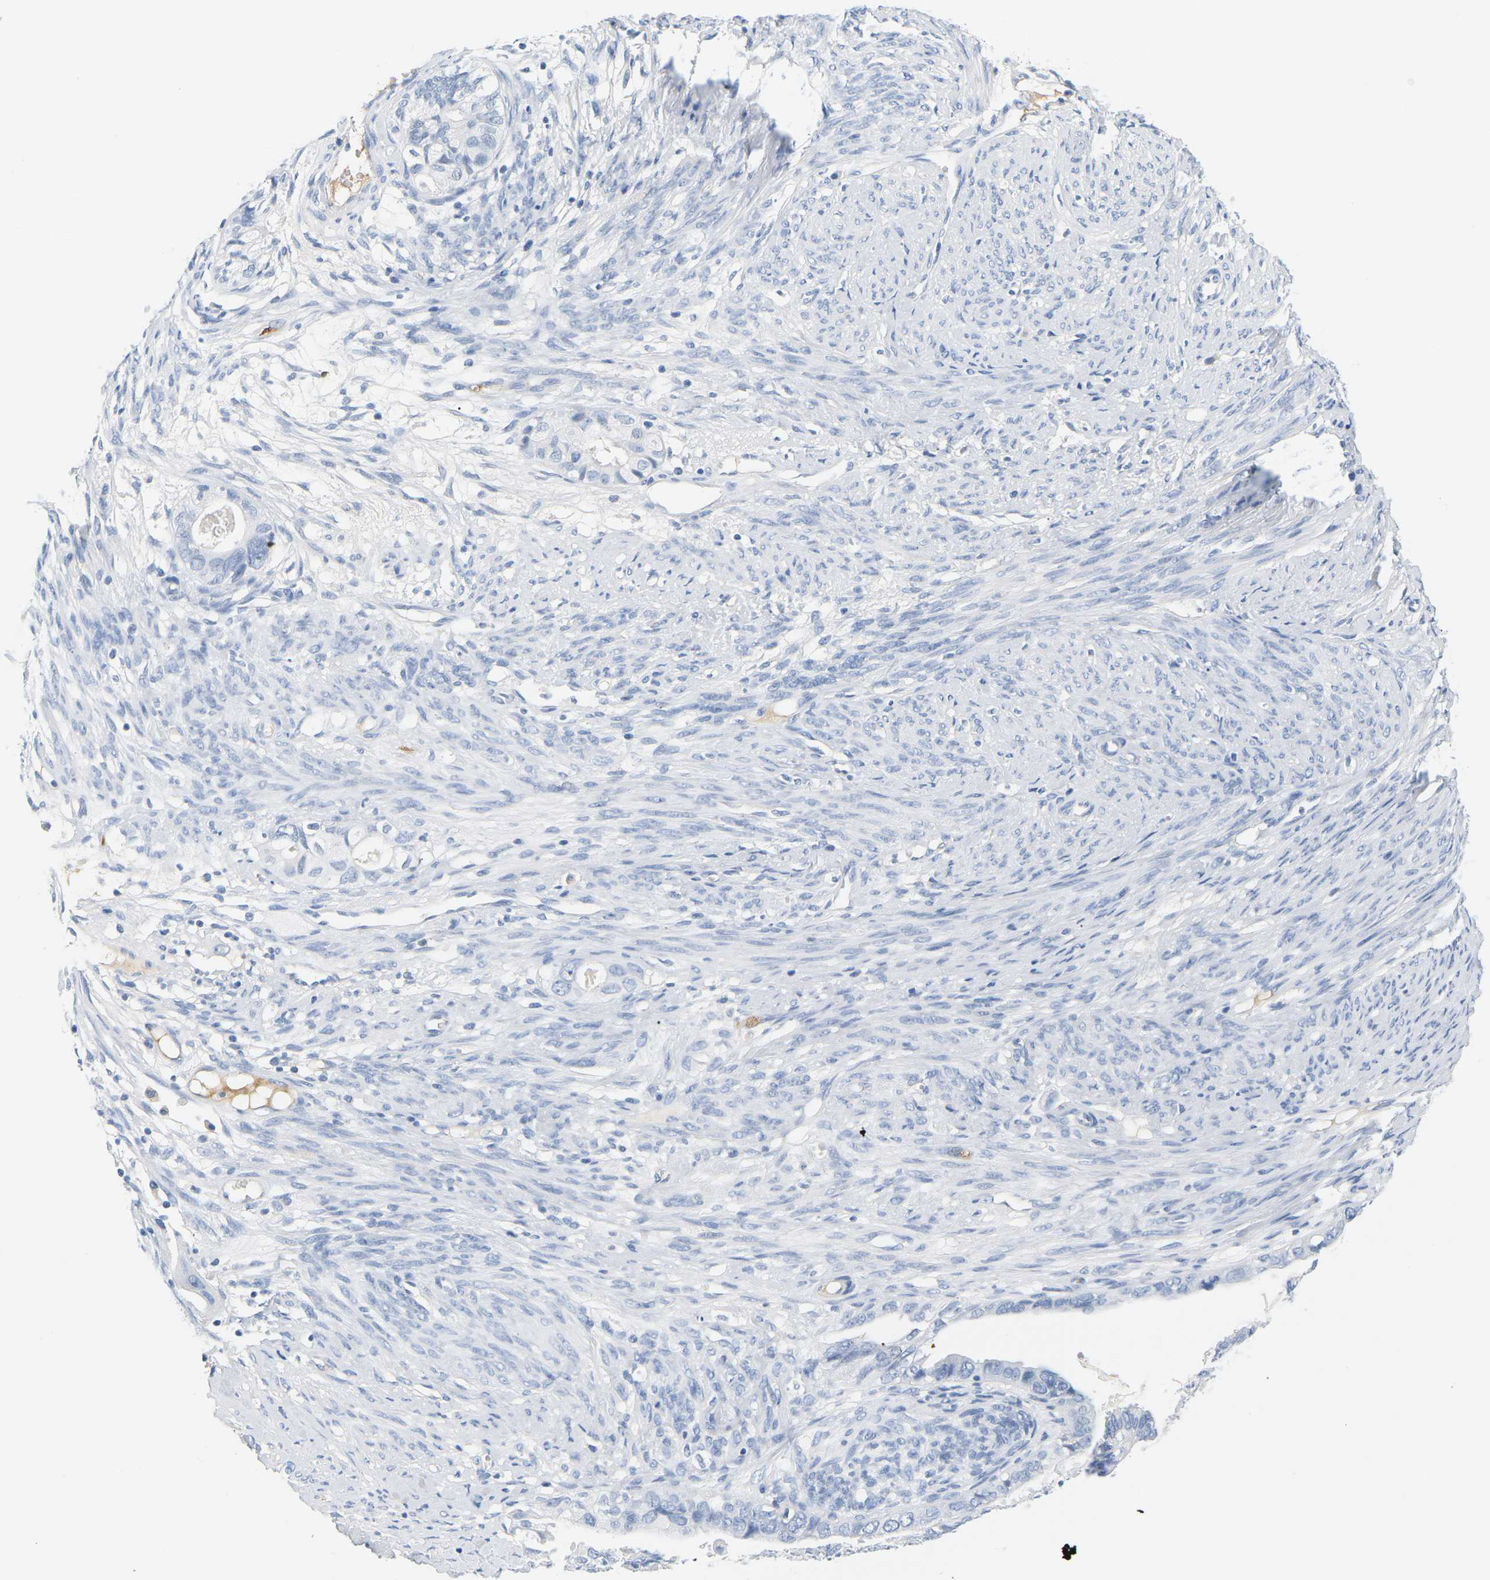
{"staining": {"intensity": "negative", "quantity": "none", "location": "none"}, "tissue": "cervical cancer", "cell_type": "Tumor cells", "image_type": "cancer", "snomed": [{"axis": "morphology", "description": "Normal tissue, NOS"}, {"axis": "morphology", "description": "Adenocarcinoma, NOS"}, {"axis": "topography", "description": "Cervix"}, {"axis": "topography", "description": "Endometrium"}], "caption": "This histopathology image is of cervical cancer stained with immunohistochemistry (IHC) to label a protein in brown with the nuclei are counter-stained blue. There is no positivity in tumor cells.", "gene": "APOB", "patient": {"sex": "female", "age": 86}}